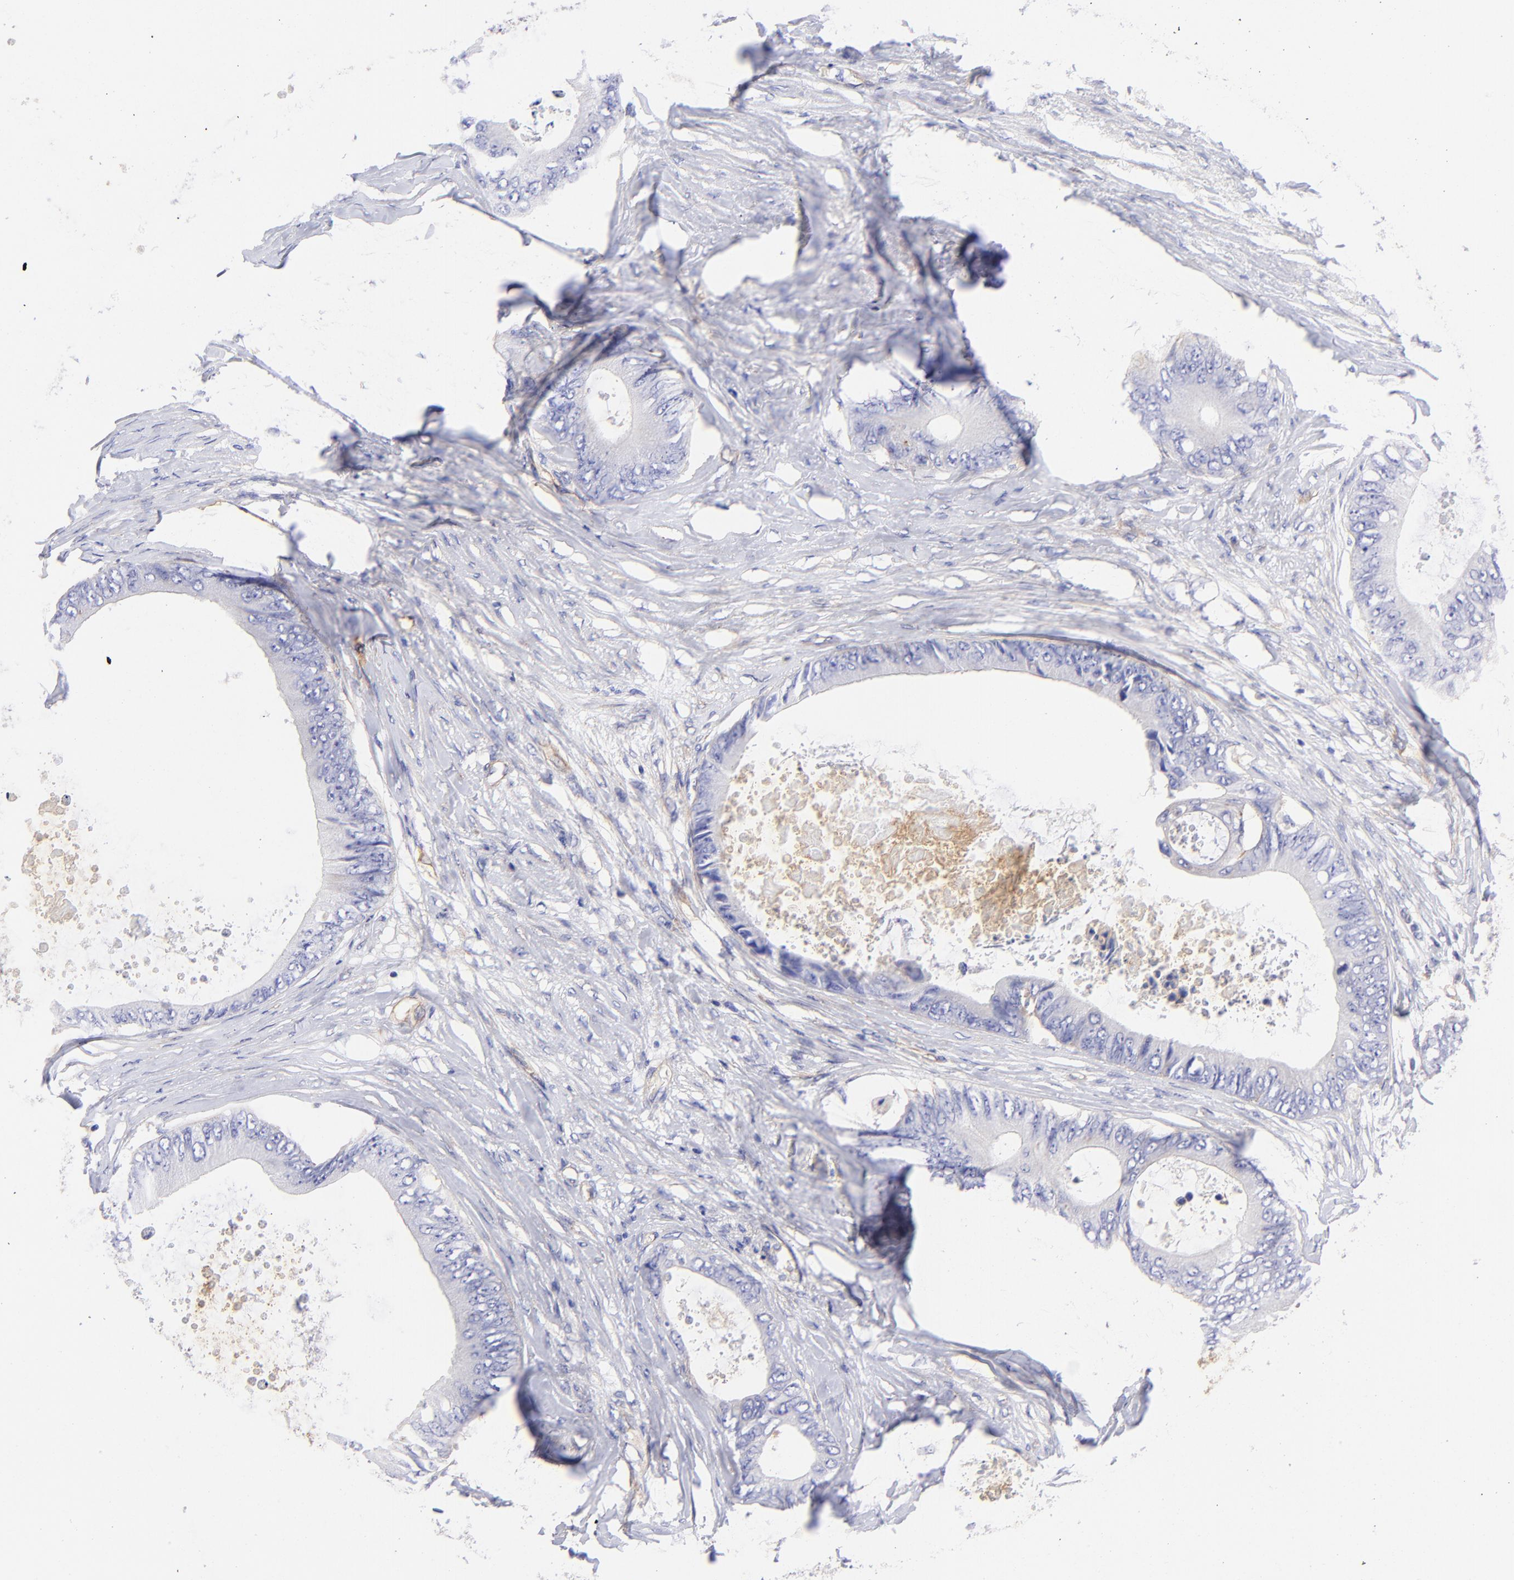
{"staining": {"intensity": "weak", "quantity": "<25%", "location": "cytoplasmic/membranous"}, "tissue": "colorectal cancer", "cell_type": "Tumor cells", "image_type": "cancer", "snomed": [{"axis": "morphology", "description": "Normal tissue, NOS"}, {"axis": "morphology", "description": "Adenocarcinoma, NOS"}, {"axis": "topography", "description": "Rectum"}, {"axis": "topography", "description": "Peripheral nerve tissue"}], "caption": "This is a photomicrograph of immunohistochemistry (IHC) staining of colorectal cancer, which shows no staining in tumor cells.", "gene": "PPFIBP1", "patient": {"sex": "female", "age": 77}}